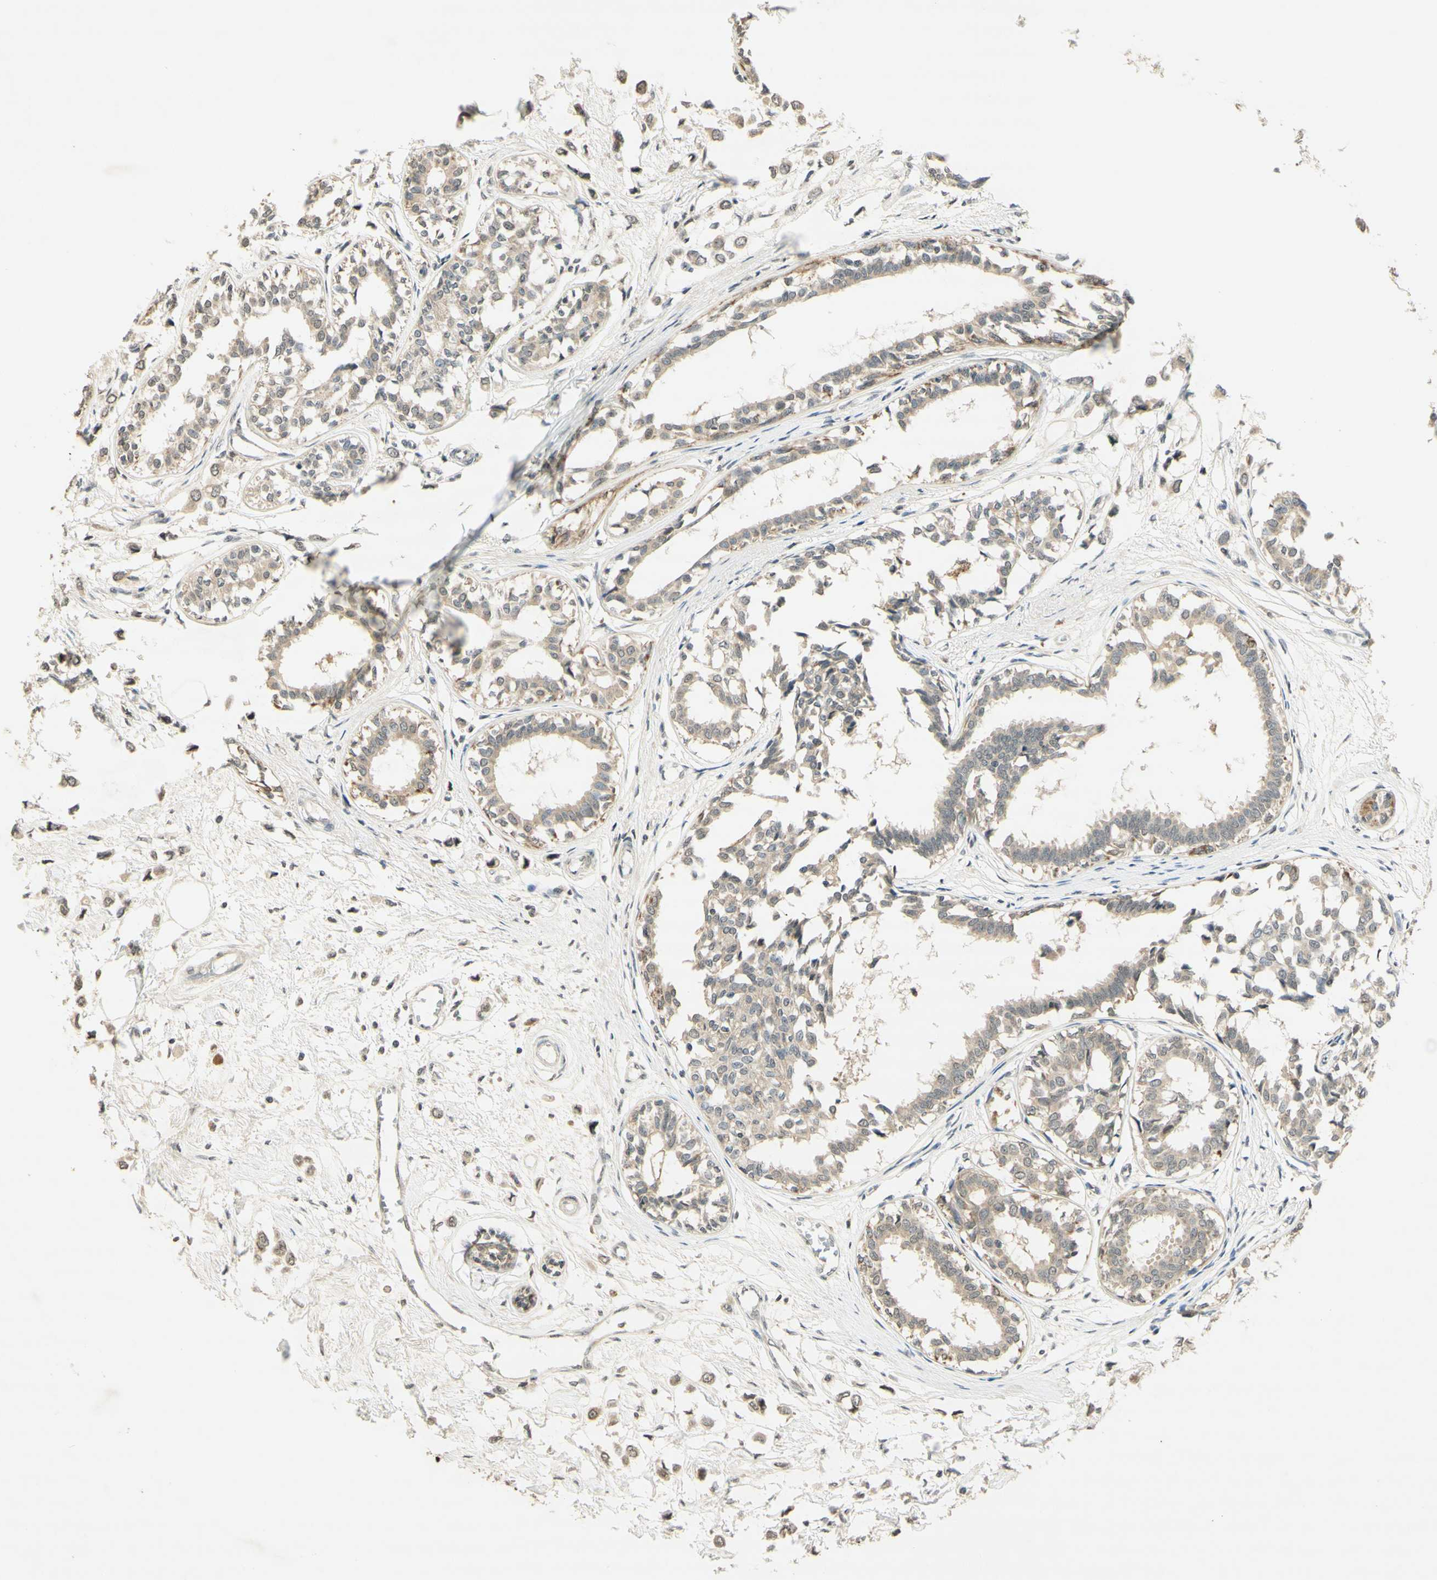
{"staining": {"intensity": "weak", "quantity": ">75%", "location": "cytoplasmic/membranous"}, "tissue": "breast cancer", "cell_type": "Tumor cells", "image_type": "cancer", "snomed": [{"axis": "morphology", "description": "Lobular carcinoma"}, {"axis": "topography", "description": "Breast"}], "caption": "Immunohistochemical staining of human lobular carcinoma (breast) displays weak cytoplasmic/membranous protein expression in about >75% of tumor cells.", "gene": "GLI1", "patient": {"sex": "female", "age": 51}}